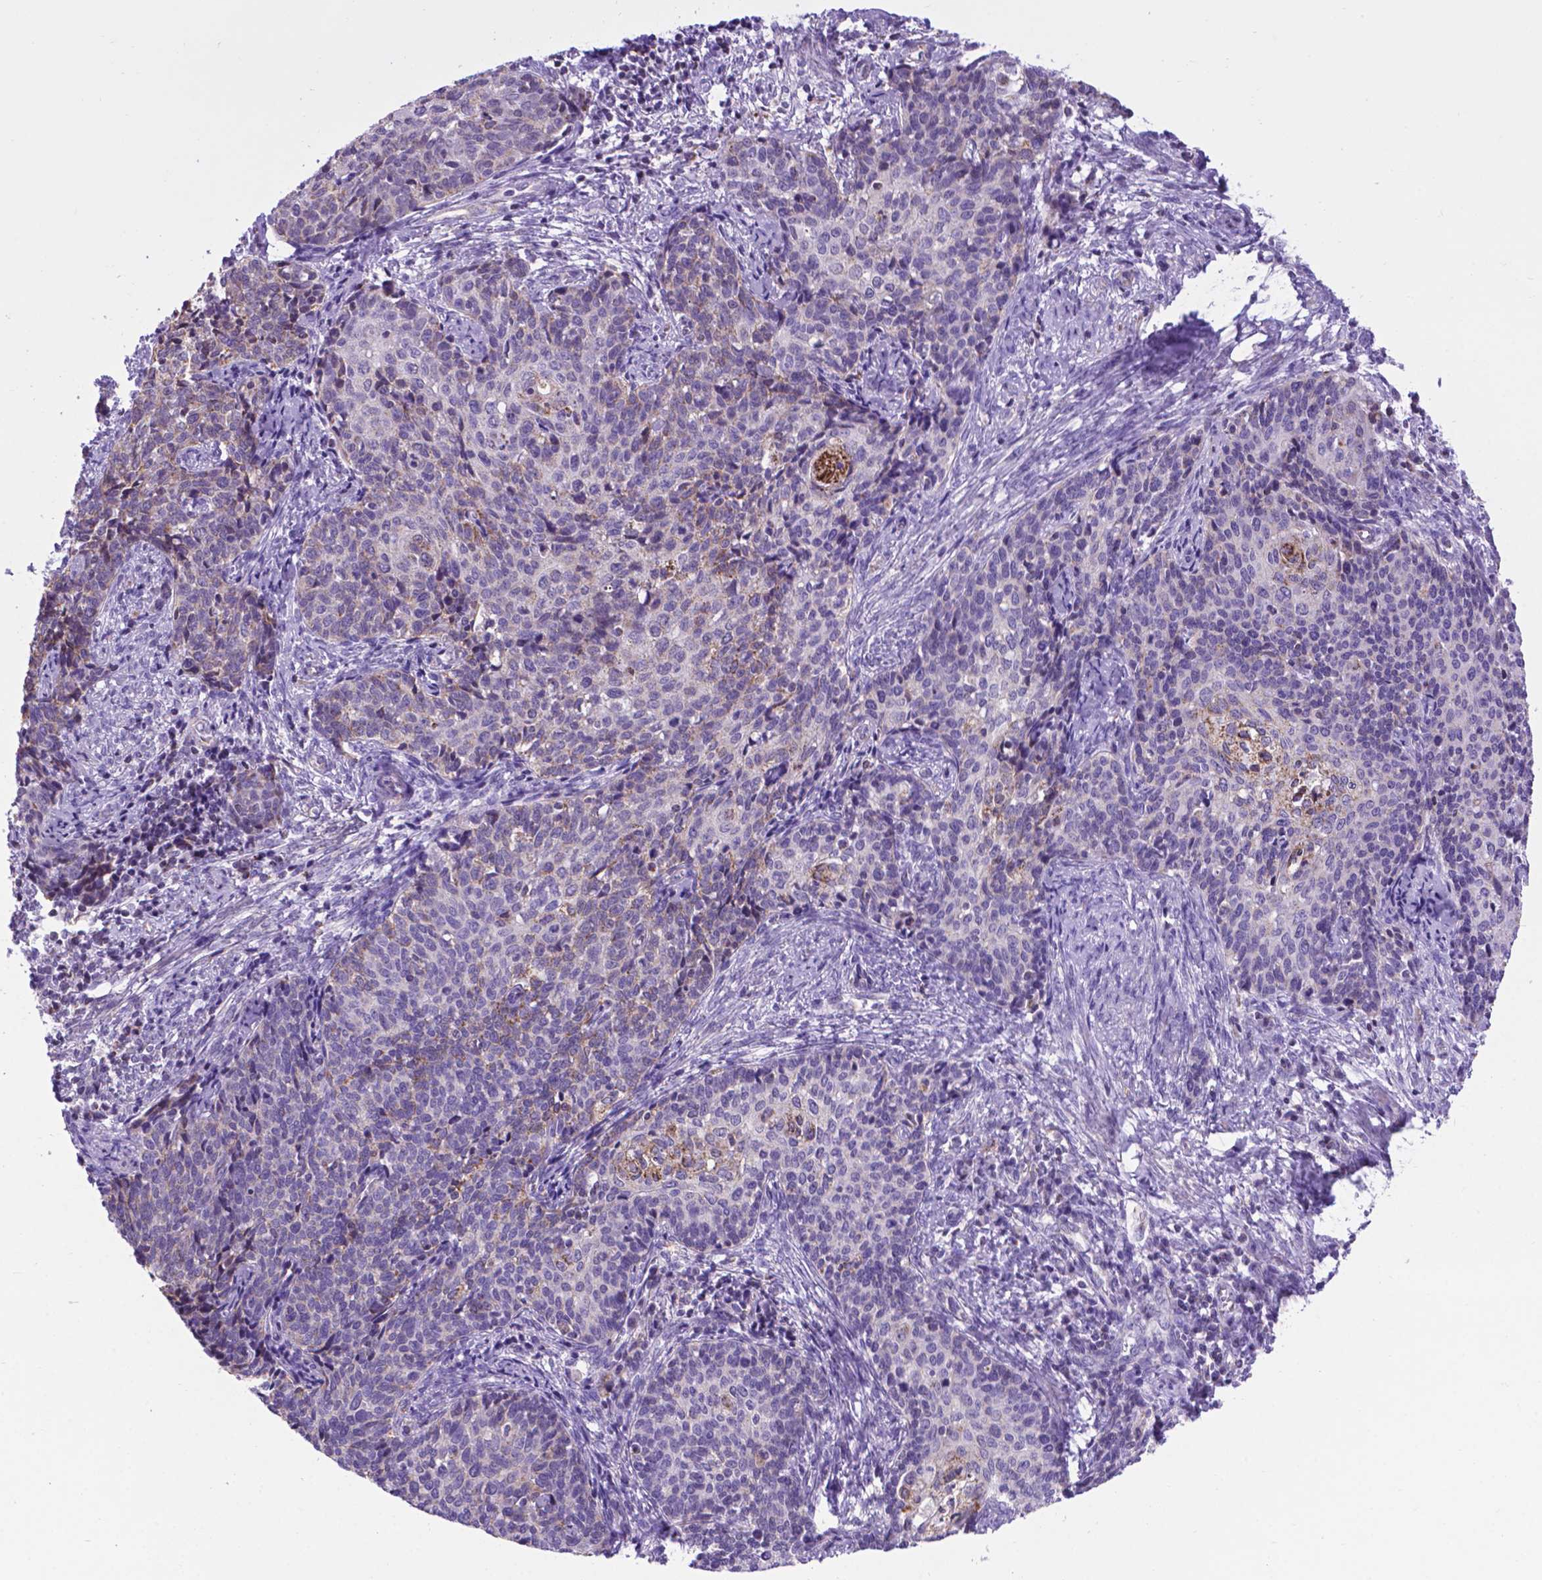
{"staining": {"intensity": "negative", "quantity": "none", "location": "none"}, "tissue": "cervical cancer", "cell_type": "Tumor cells", "image_type": "cancer", "snomed": [{"axis": "morphology", "description": "Squamous cell carcinoma, NOS"}, {"axis": "topography", "description": "Cervix"}], "caption": "Image shows no significant protein expression in tumor cells of squamous cell carcinoma (cervical). (DAB (3,3'-diaminobenzidine) immunohistochemistry (IHC) with hematoxylin counter stain).", "gene": "POU3F3", "patient": {"sex": "female", "age": 39}}